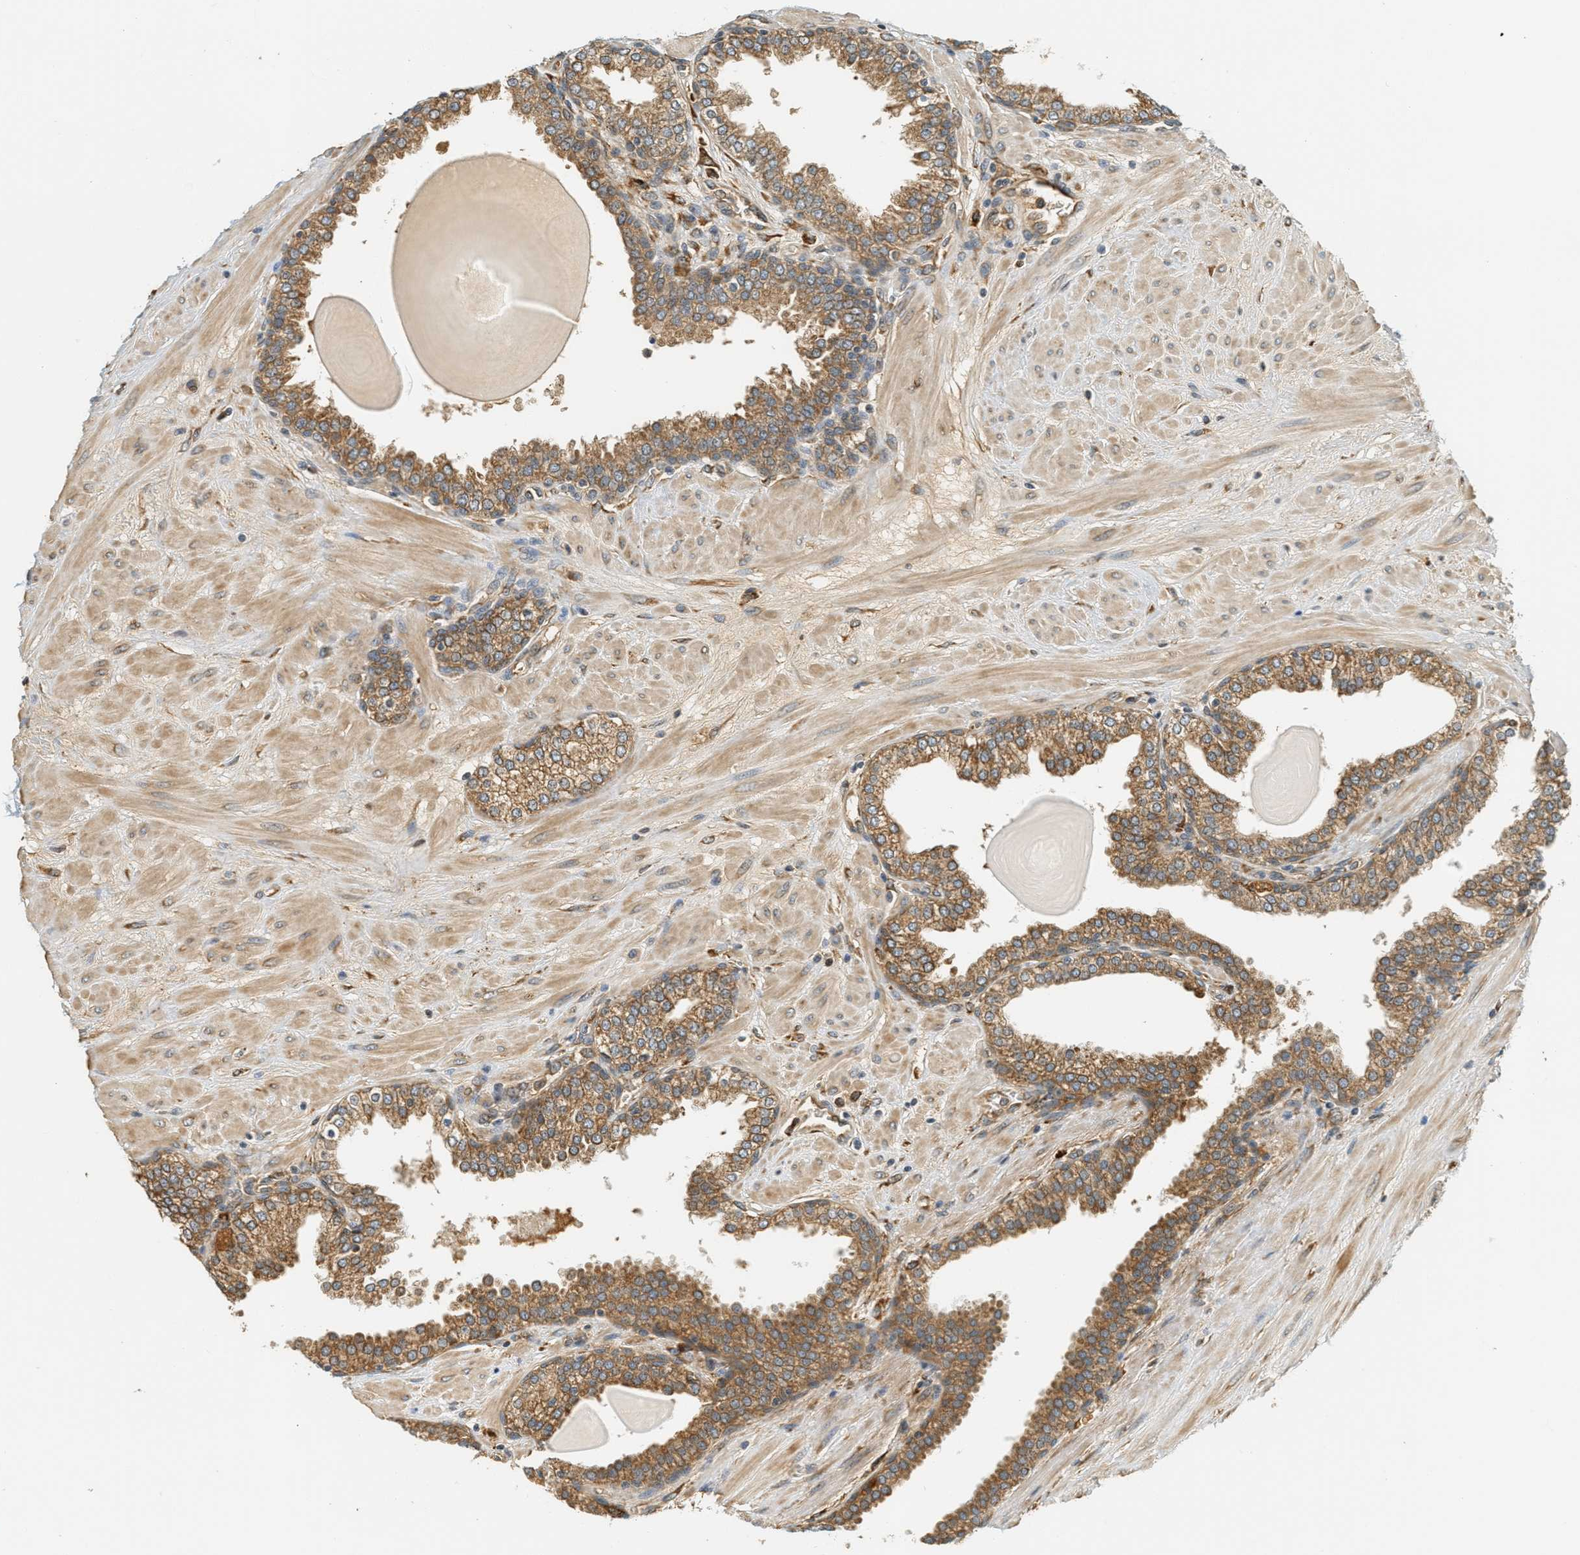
{"staining": {"intensity": "moderate", "quantity": ">75%", "location": "cytoplasmic/membranous"}, "tissue": "prostate", "cell_type": "Glandular cells", "image_type": "normal", "snomed": [{"axis": "morphology", "description": "Normal tissue, NOS"}, {"axis": "topography", "description": "Prostate"}], "caption": "Protein expression analysis of normal human prostate reveals moderate cytoplasmic/membranous positivity in approximately >75% of glandular cells. (DAB IHC with brightfield microscopy, high magnification).", "gene": "PDK1", "patient": {"sex": "male", "age": 51}}